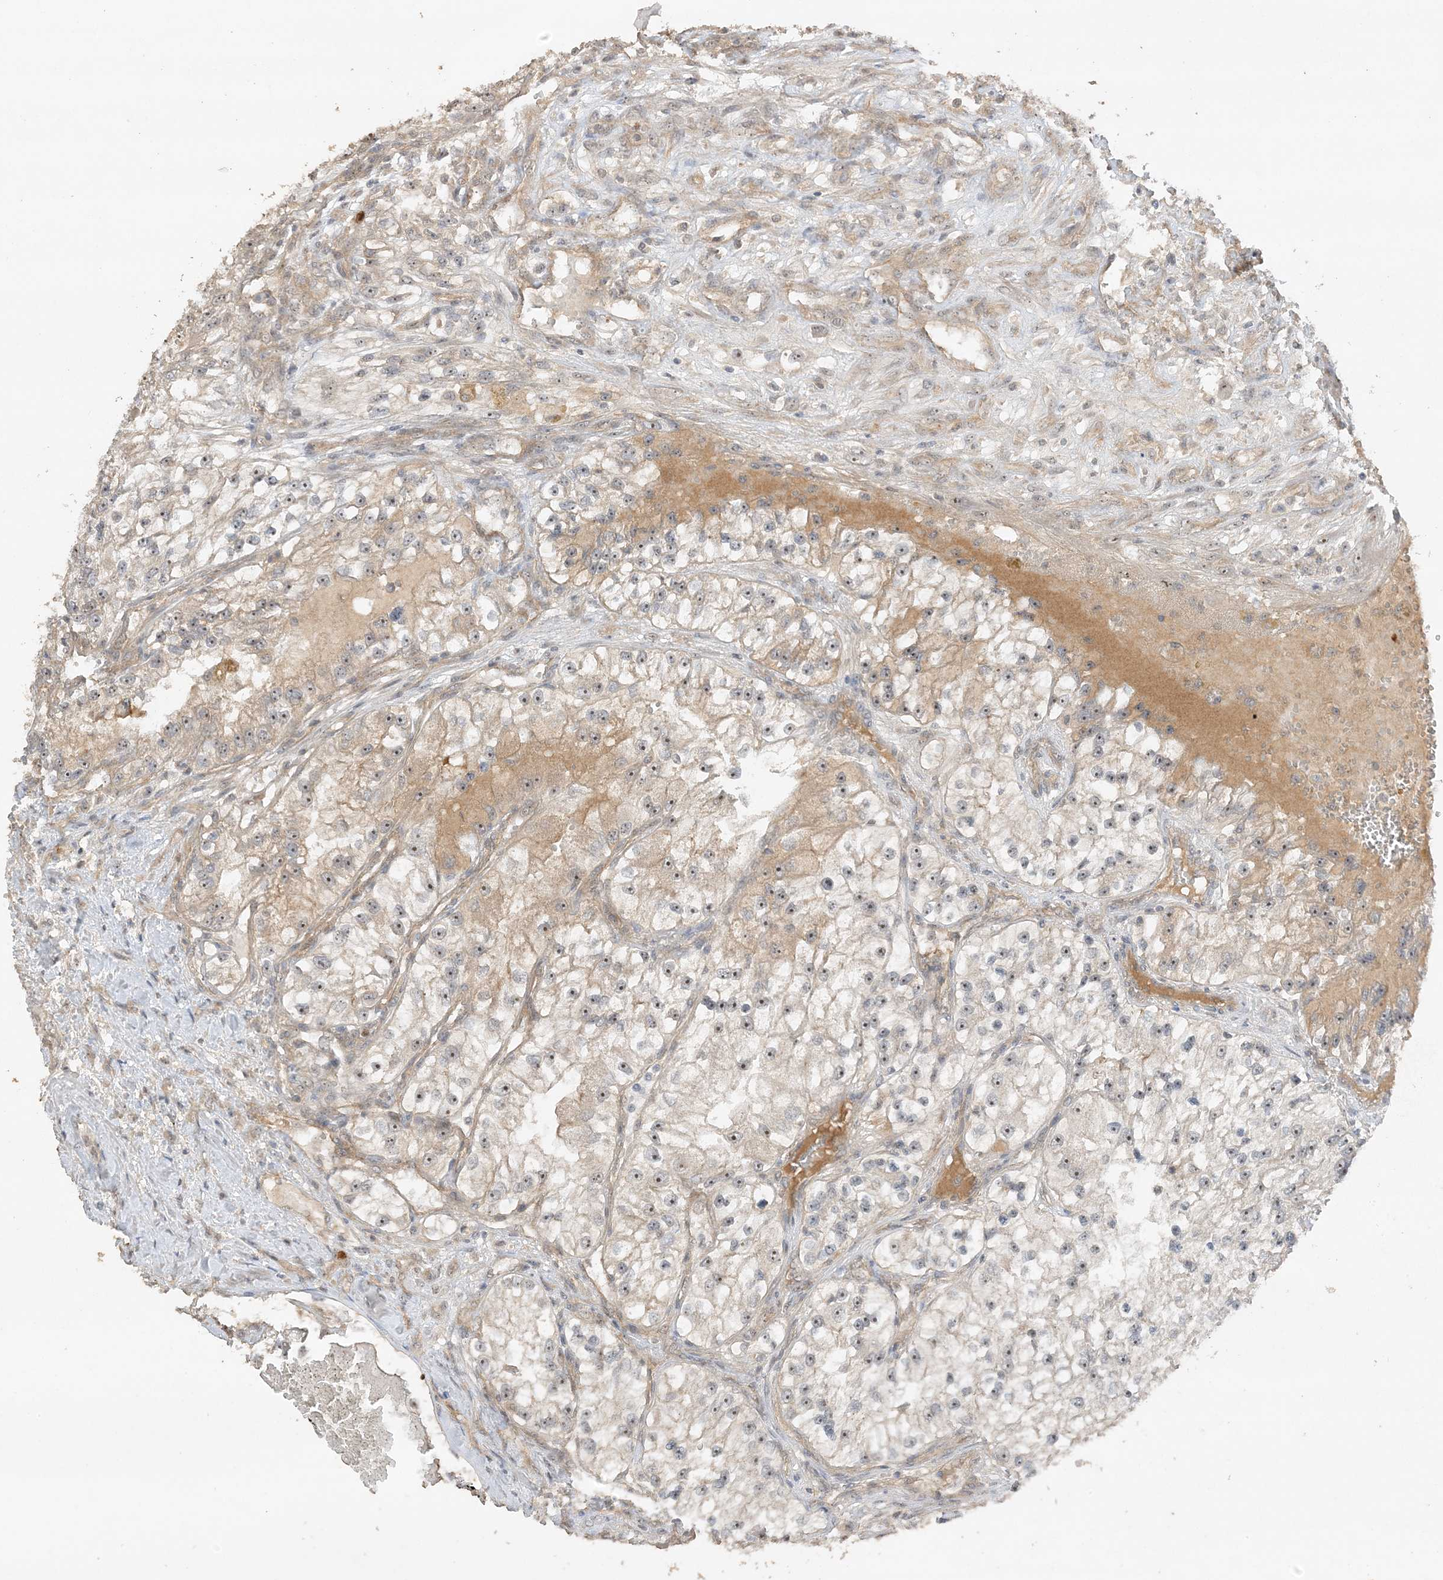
{"staining": {"intensity": "moderate", "quantity": "25%-75%", "location": "cytoplasmic/membranous,nuclear"}, "tissue": "renal cancer", "cell_type": "Tumor cells", "image_type": "cancer", "snomed": [{"axis": "morphology", "description": "Adenocarcinoma, NOS"}, {"axis": "topography", "description": "Kidney"}], "caption": "A brown stain highlights moderate cytoplasmic/membranous and nuclear expression of a protein in adenocarcinoma (renal) tumor cells.", "gene": "DDX18", "patient": {"sex": "female", "age": 57}}